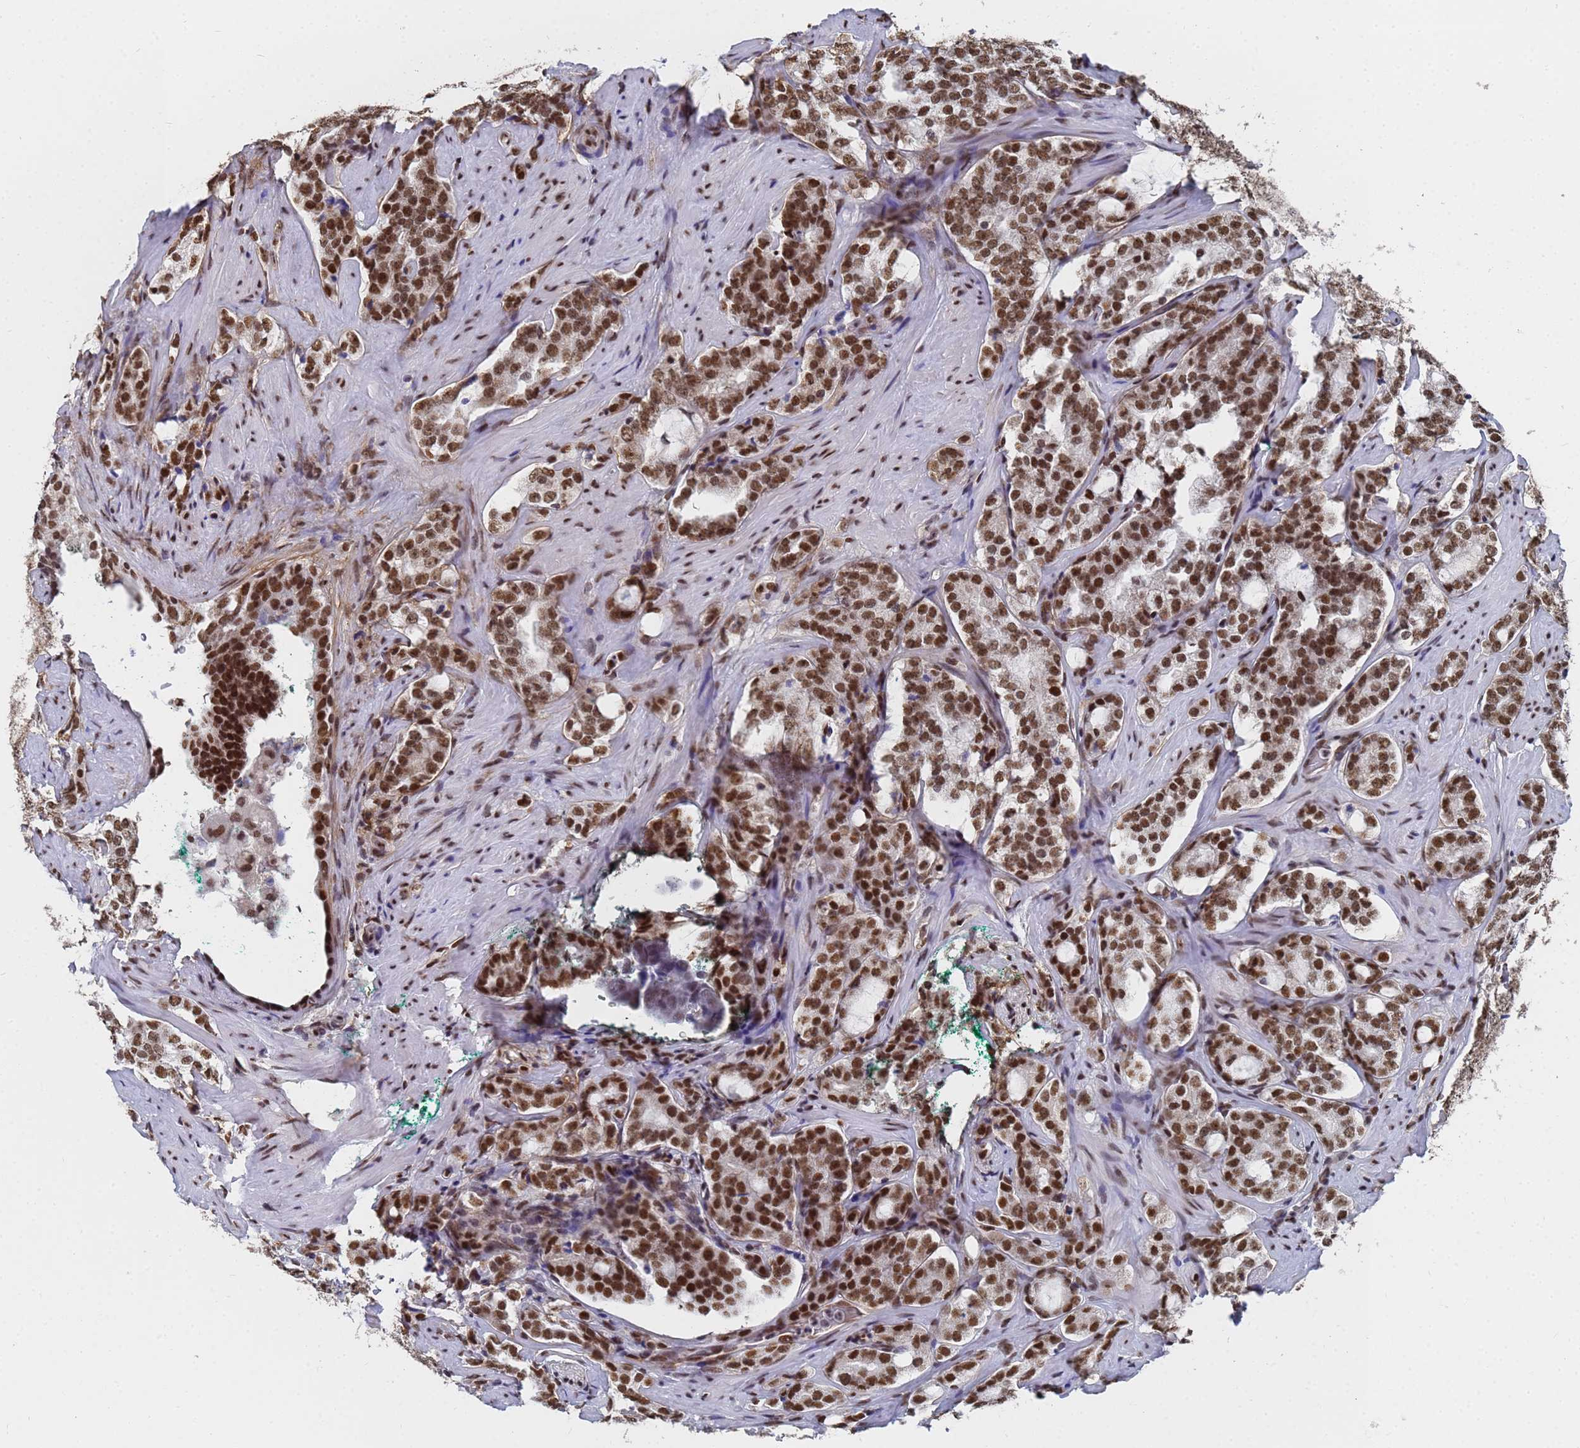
{"staining": {"intensity": "strong", "quantity": ">75%", "location": "nuclear"}, "tissue": "prostate cancer", "cell_type": "Tumor cells", "image_type": "cancer", "snomed": [{"axis": "morphology", "description": "Adenocarcinoma, High grade"}, {"axis": "topography", "description": "Prostate"}], "caption": "This photomicrograph demonstrates immunohistochemistry staining of high-grade adenocarcinoma (prostate), with high strong nuclear positivity in approximately >75% of tumor cells.", "gene": "RAVER2", "patient": {"sex": "male", "age": 64}}